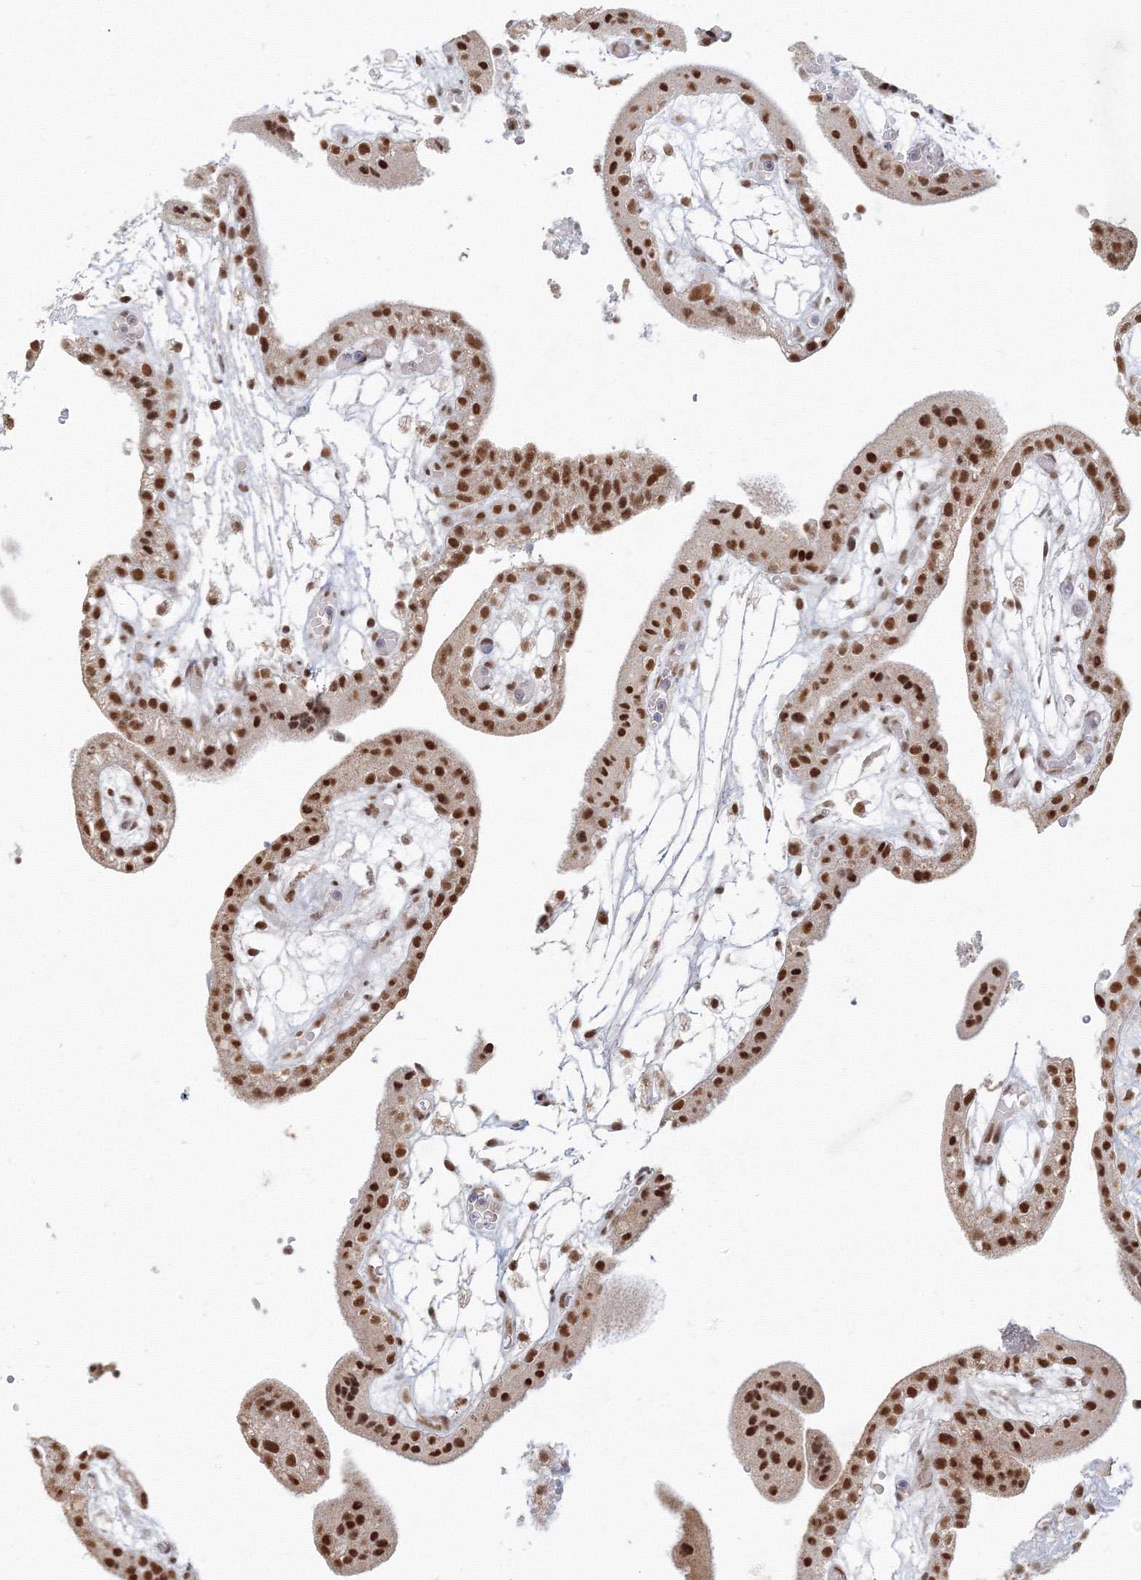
{"staining": {"intensity": "strong", "quantity": ">75%", "location": "nuclear"}, "tissue": "placenta", "cell_type": "Decidual cells", "image_type": "normal", "snomed": [{"axis": "morphology", "description": "Normal tissue, NOS"}, {"axis": "topography", "description": "Placenta"}], "caption": "Human placenta stained for a protein (brown) shows strong nuclear positive expression in about >75% of decidual cells.", "gene": "PPP4R2", "patient": {"sex": "female", "age": 18}}